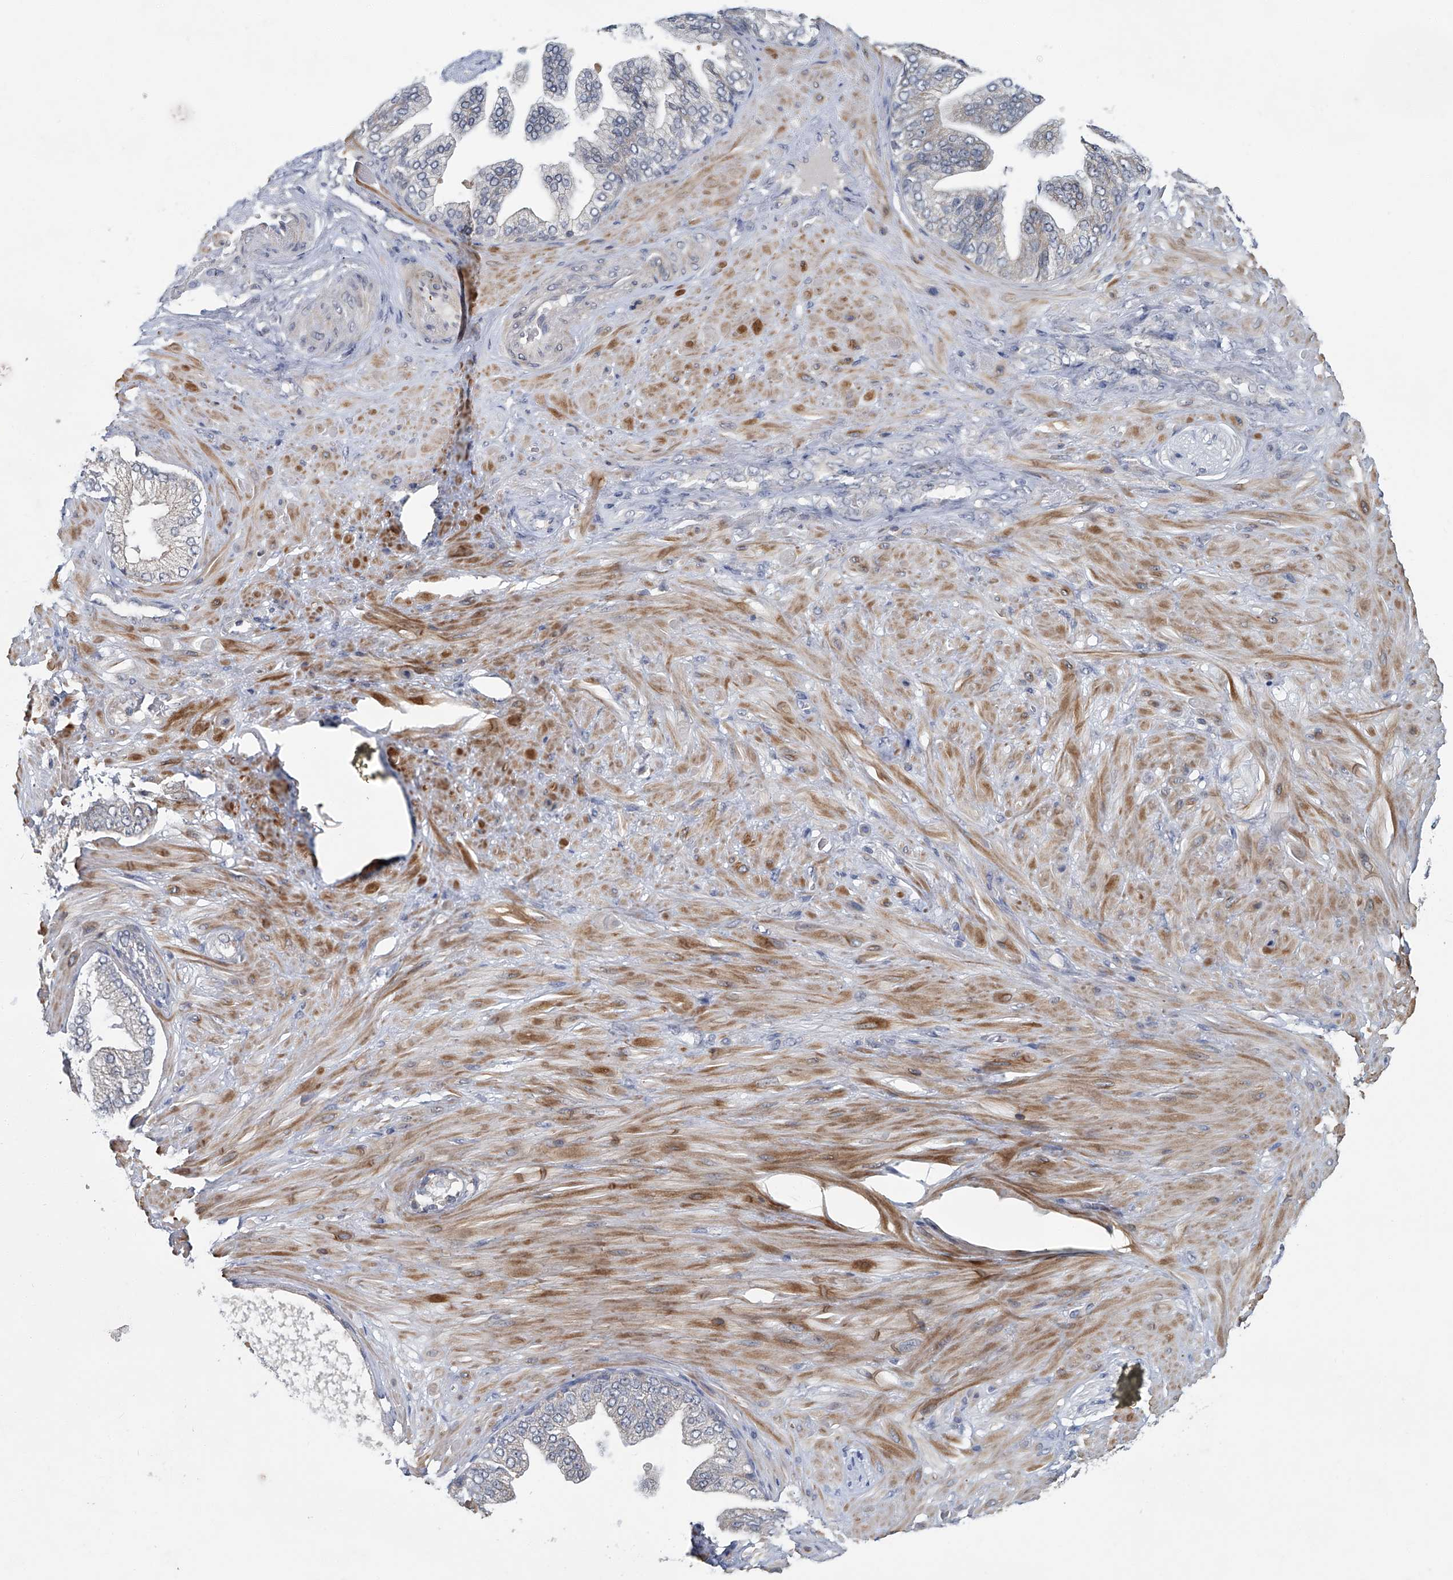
{"staining": {"intensity": "negative", "quantity": "none", "location": "none"}, "tissue": "adipose tissue", "cell_type": "Adipocytes", "image_type": "normal", "snomed": [{"axis": "morphology", "description": "Normal tissue, NOS"}, {"axis": "morphology", "description": "Adenocarcinoma, Low grade"}, {"axis": "topography", "description": "Prostate"}, {"axis": "topography", "description": "Peripheral nerve tissue"}], "caption": "Immunohistochemistry (IHC) of unremarkable adipose tissue shows no staining in adipocytes. (Brightfield microscopy of DAB (3,3'-diaminobenzidine) immunohistochemistry at high magnification).", "gene": "AKNAD1", "patient": {"sex": "male", "age": 63}}